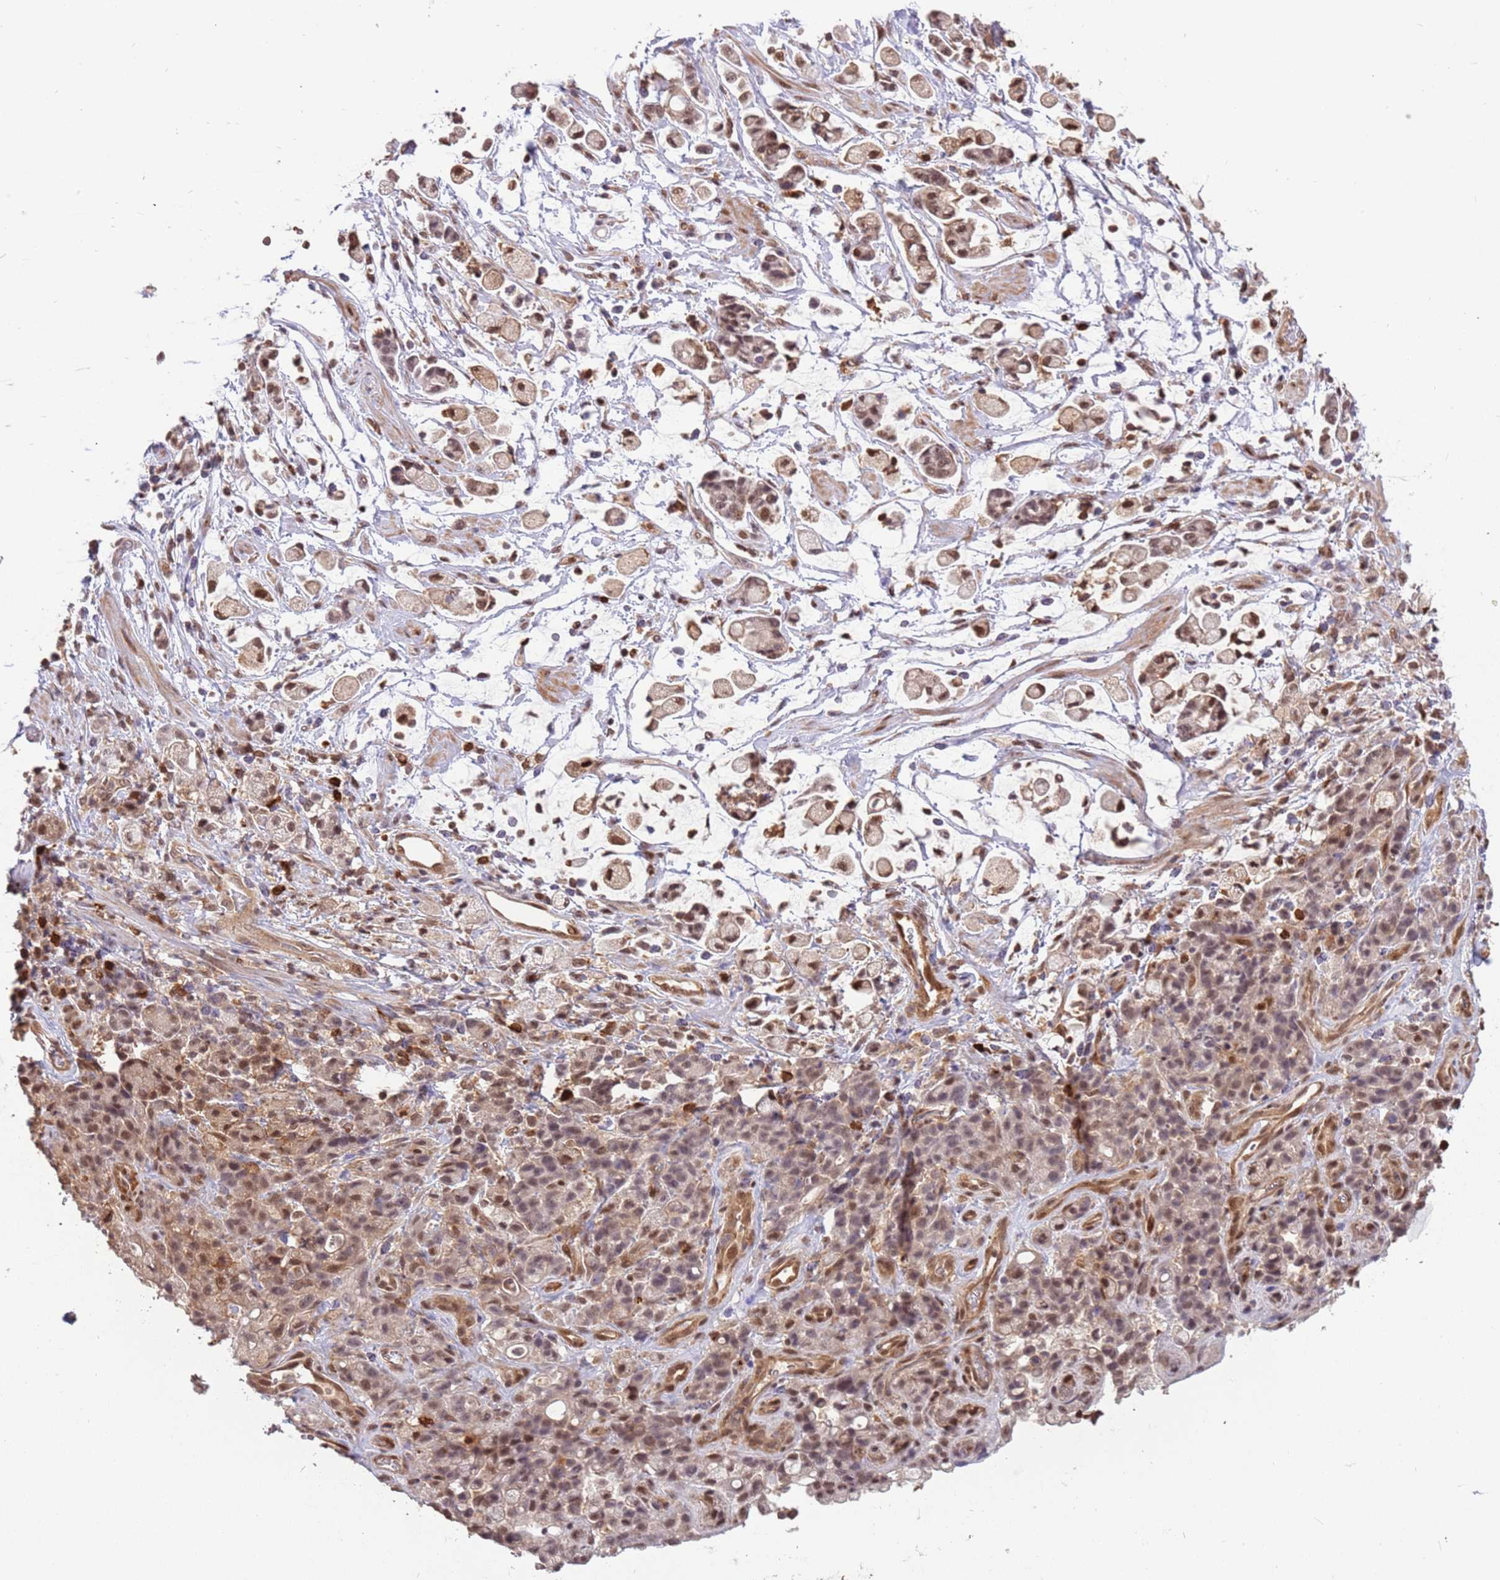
{"staining": {"intensity": "weak", "quantity": ">75%", "location": "nuclear"}, "tissue": "stomach cancer", "cell_type": "Tumor cells", "image_type": "cancer", "snomed": [{"axis": "morphology", "description": "Adenocarcinoma, NOS"}, {"axis": "topography", "description": "Stomach"}], "caption": "Protein expression analysis of adenocarcinoma (stomach) shows weak nuclear positivity in approximately >75% of tumor cells.", "gene": "GBP2", "patient": {"sex": "female", "age": 60}}